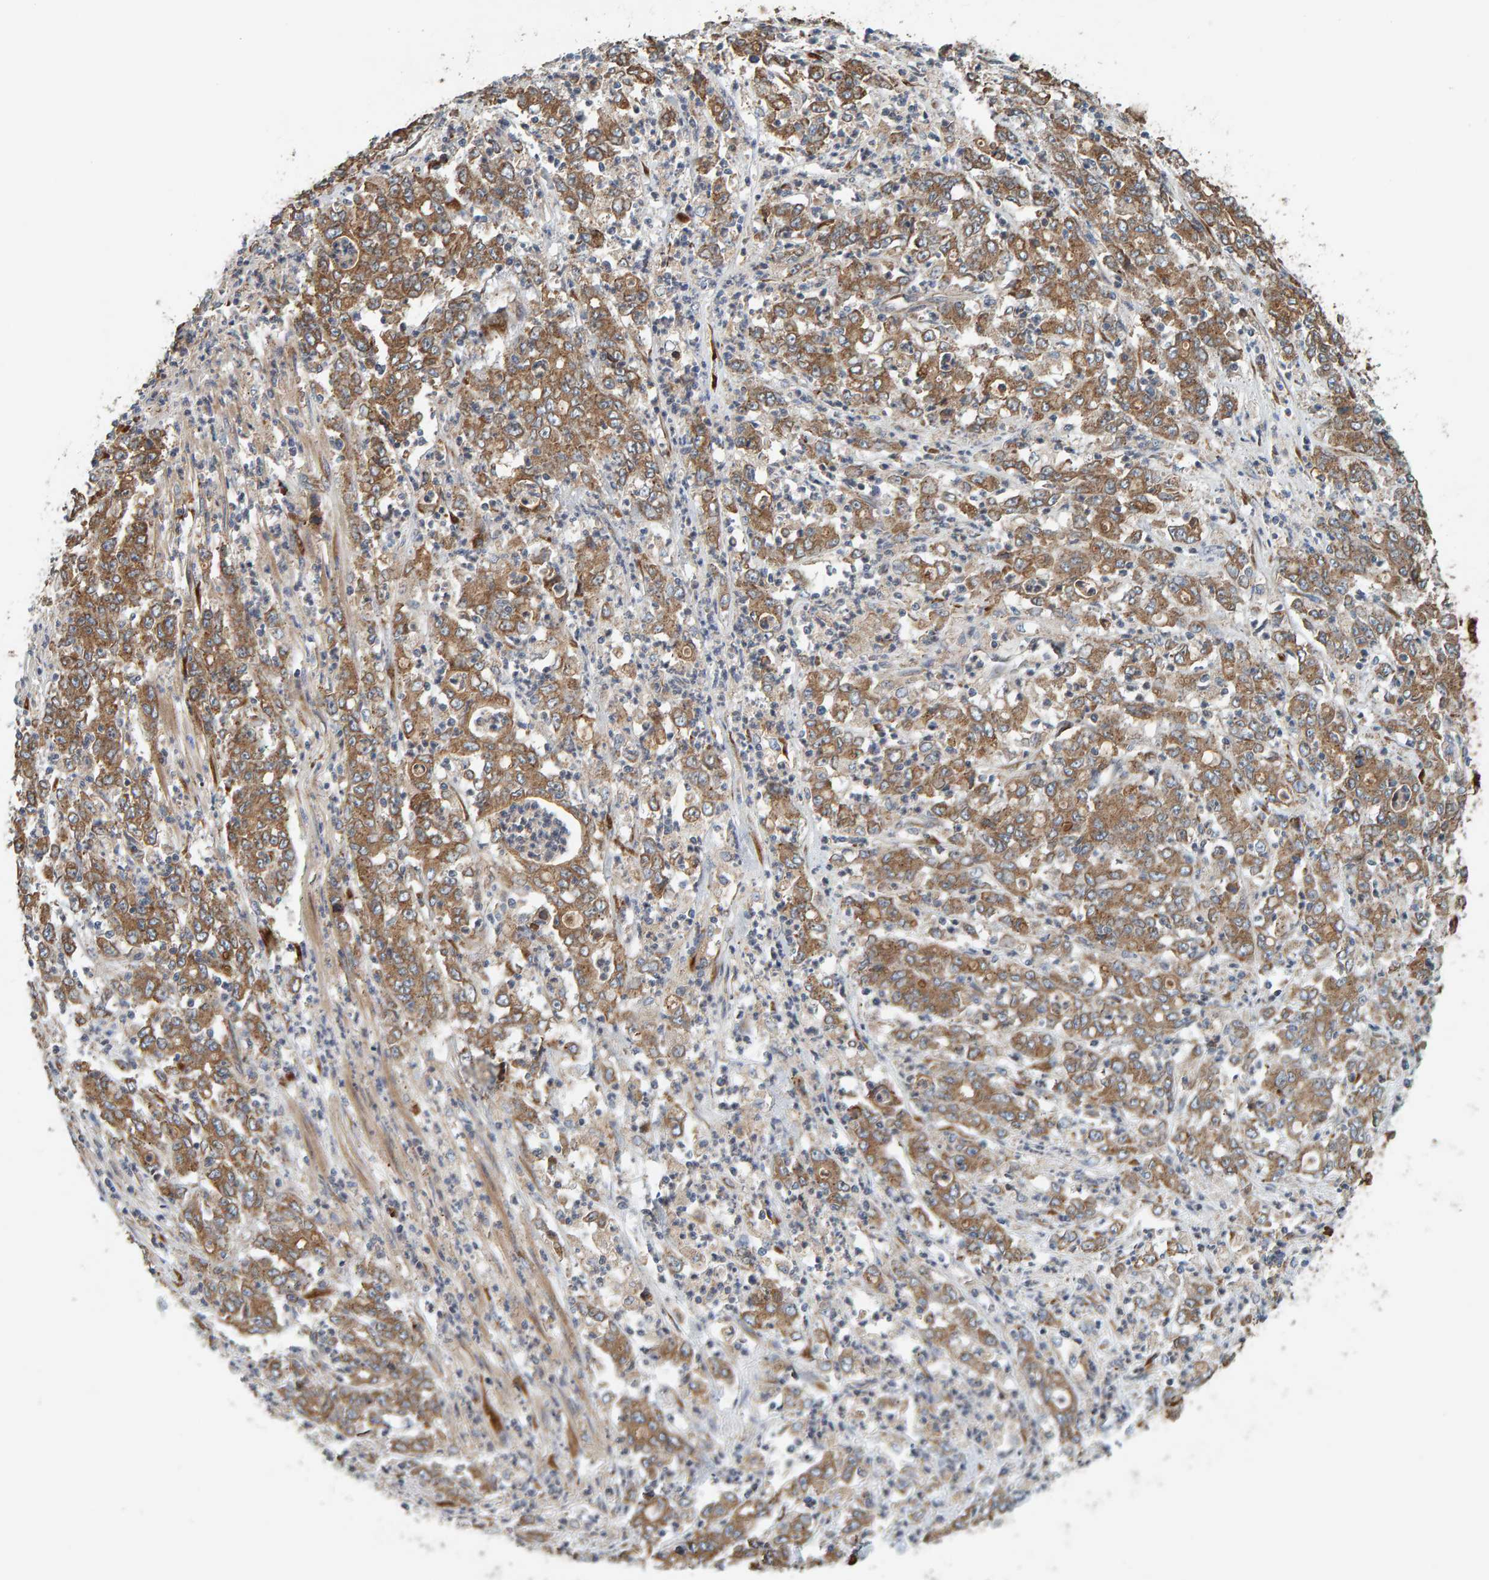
{"staining": {"intensity": "moderate", "quantity": ">75%", "location": "cytoplasmic/membranous"}, "tissue": "stomach cancer", "cell_type": "Tumor cells", "image_type": "cancer", "snomed": [{"axis": "morphology", "description": "Adenocarcinoma, NOS"}, {"axis": "topography", "description": "Stomach, lower"}], "caption": "Moderate cytoplasmic/membranous protein staining is seen in approximately >75% of tumor cells in adenocarcinoma (stomach).", "gene": "BAIAP2", "patient": {"sex": "female", "age": 71}}